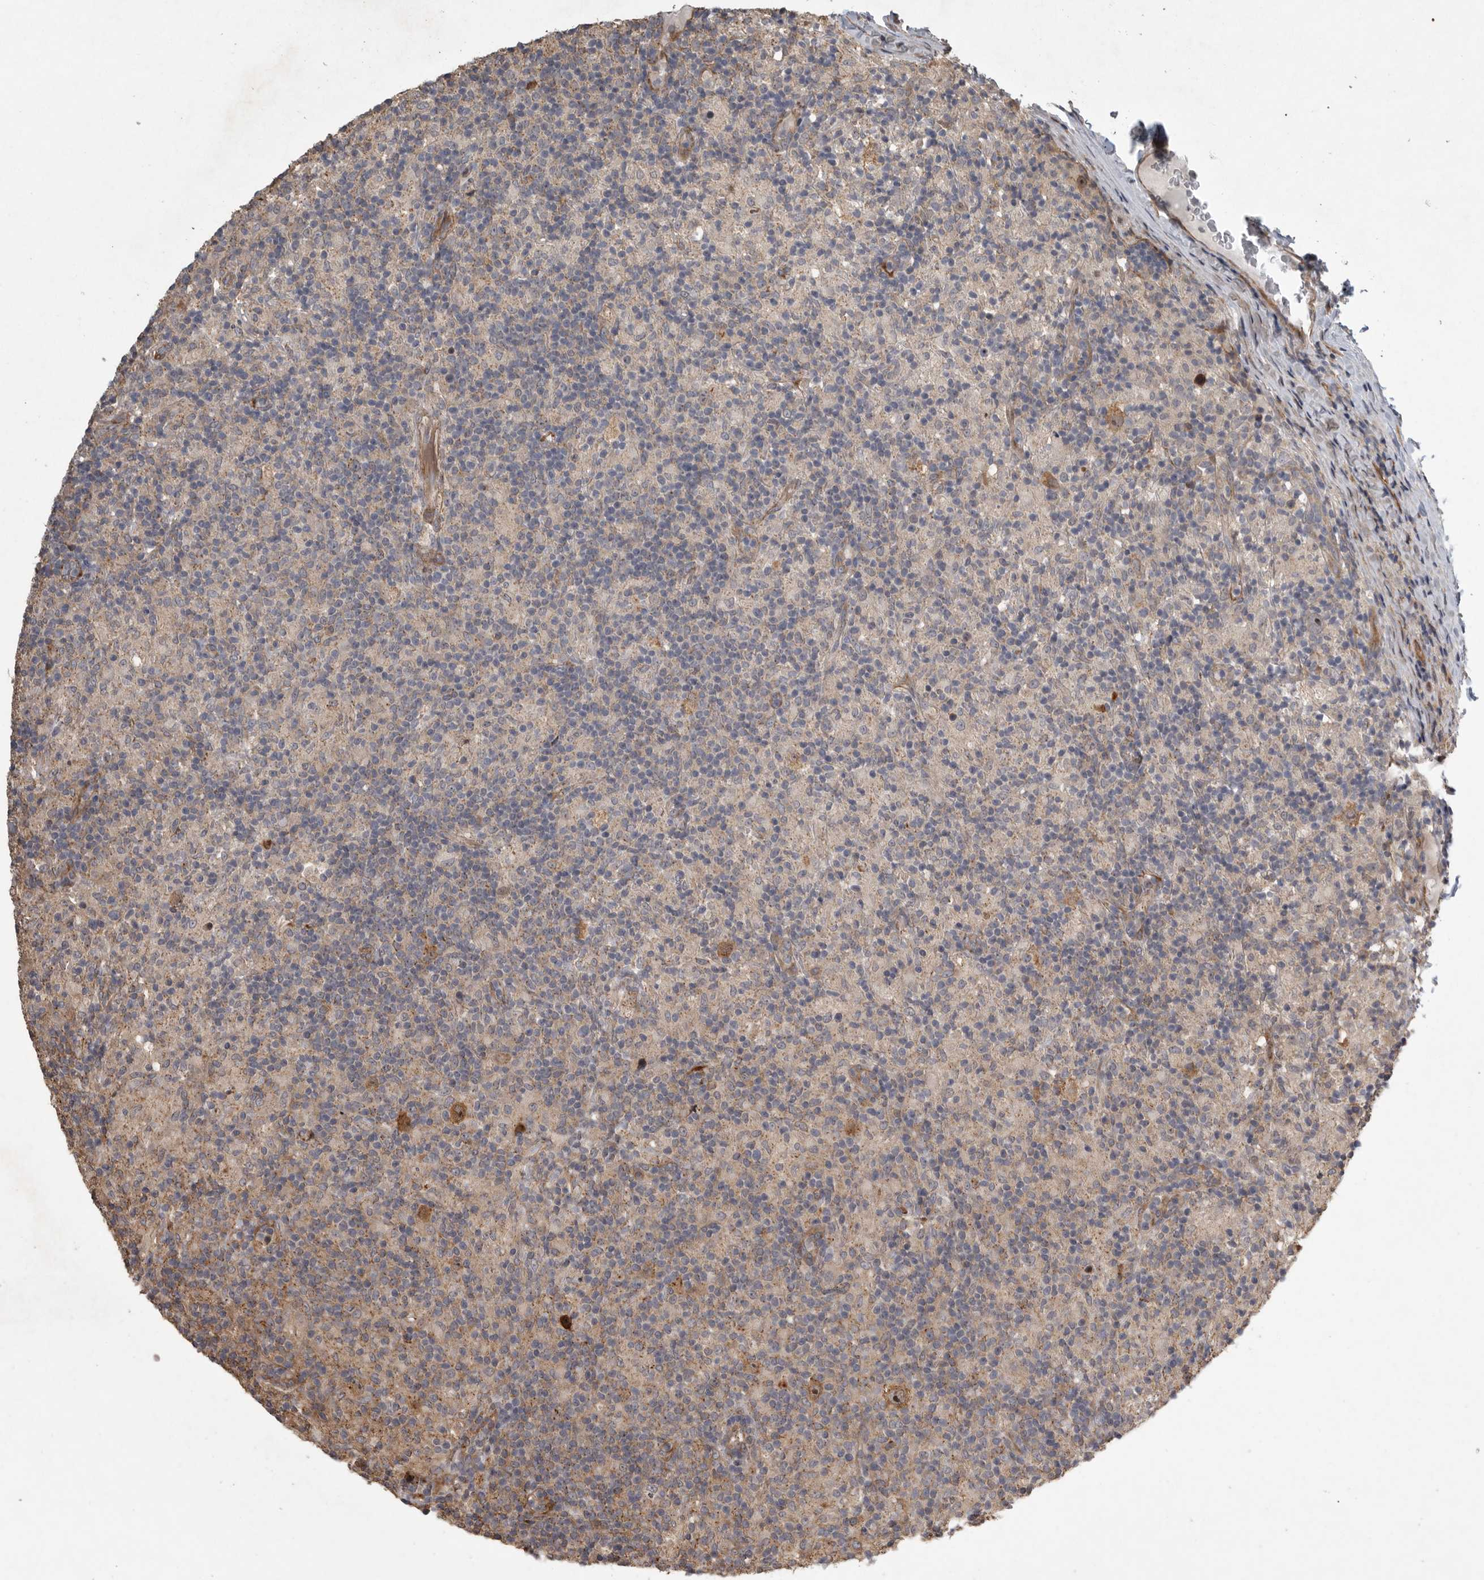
{"staining": {"intensity": "moderate", "quantity": ">75%", "location": "cytoplasmic/membranous,nuclear"}, "tissue": "lymphoma", "cell_type": "Tumor cells", "image_type": "cancer", "snomed": [{"axis": "morphology", "description": "Hodgkin's disease, NOS"}, {"axis": "topography", "description": "Lymph node"}], "caption": "Immunohistochemistry (IHC) staining of lymphoma, which exhibits medium levels of moderate cytoplasmic/membranous and nuclear positivity in approximately >75% of tumor cells indicating moderate cytoplasmic/membranous and nuclear protein staining. The staining was performed using DAB (3,3'-diaminobenzidine) (brown) for protein detection and nuclei were counterstained in hematoxylin (blue).", "gene": "MPDZ", "patient": {"sex": "male", "age": 70}}